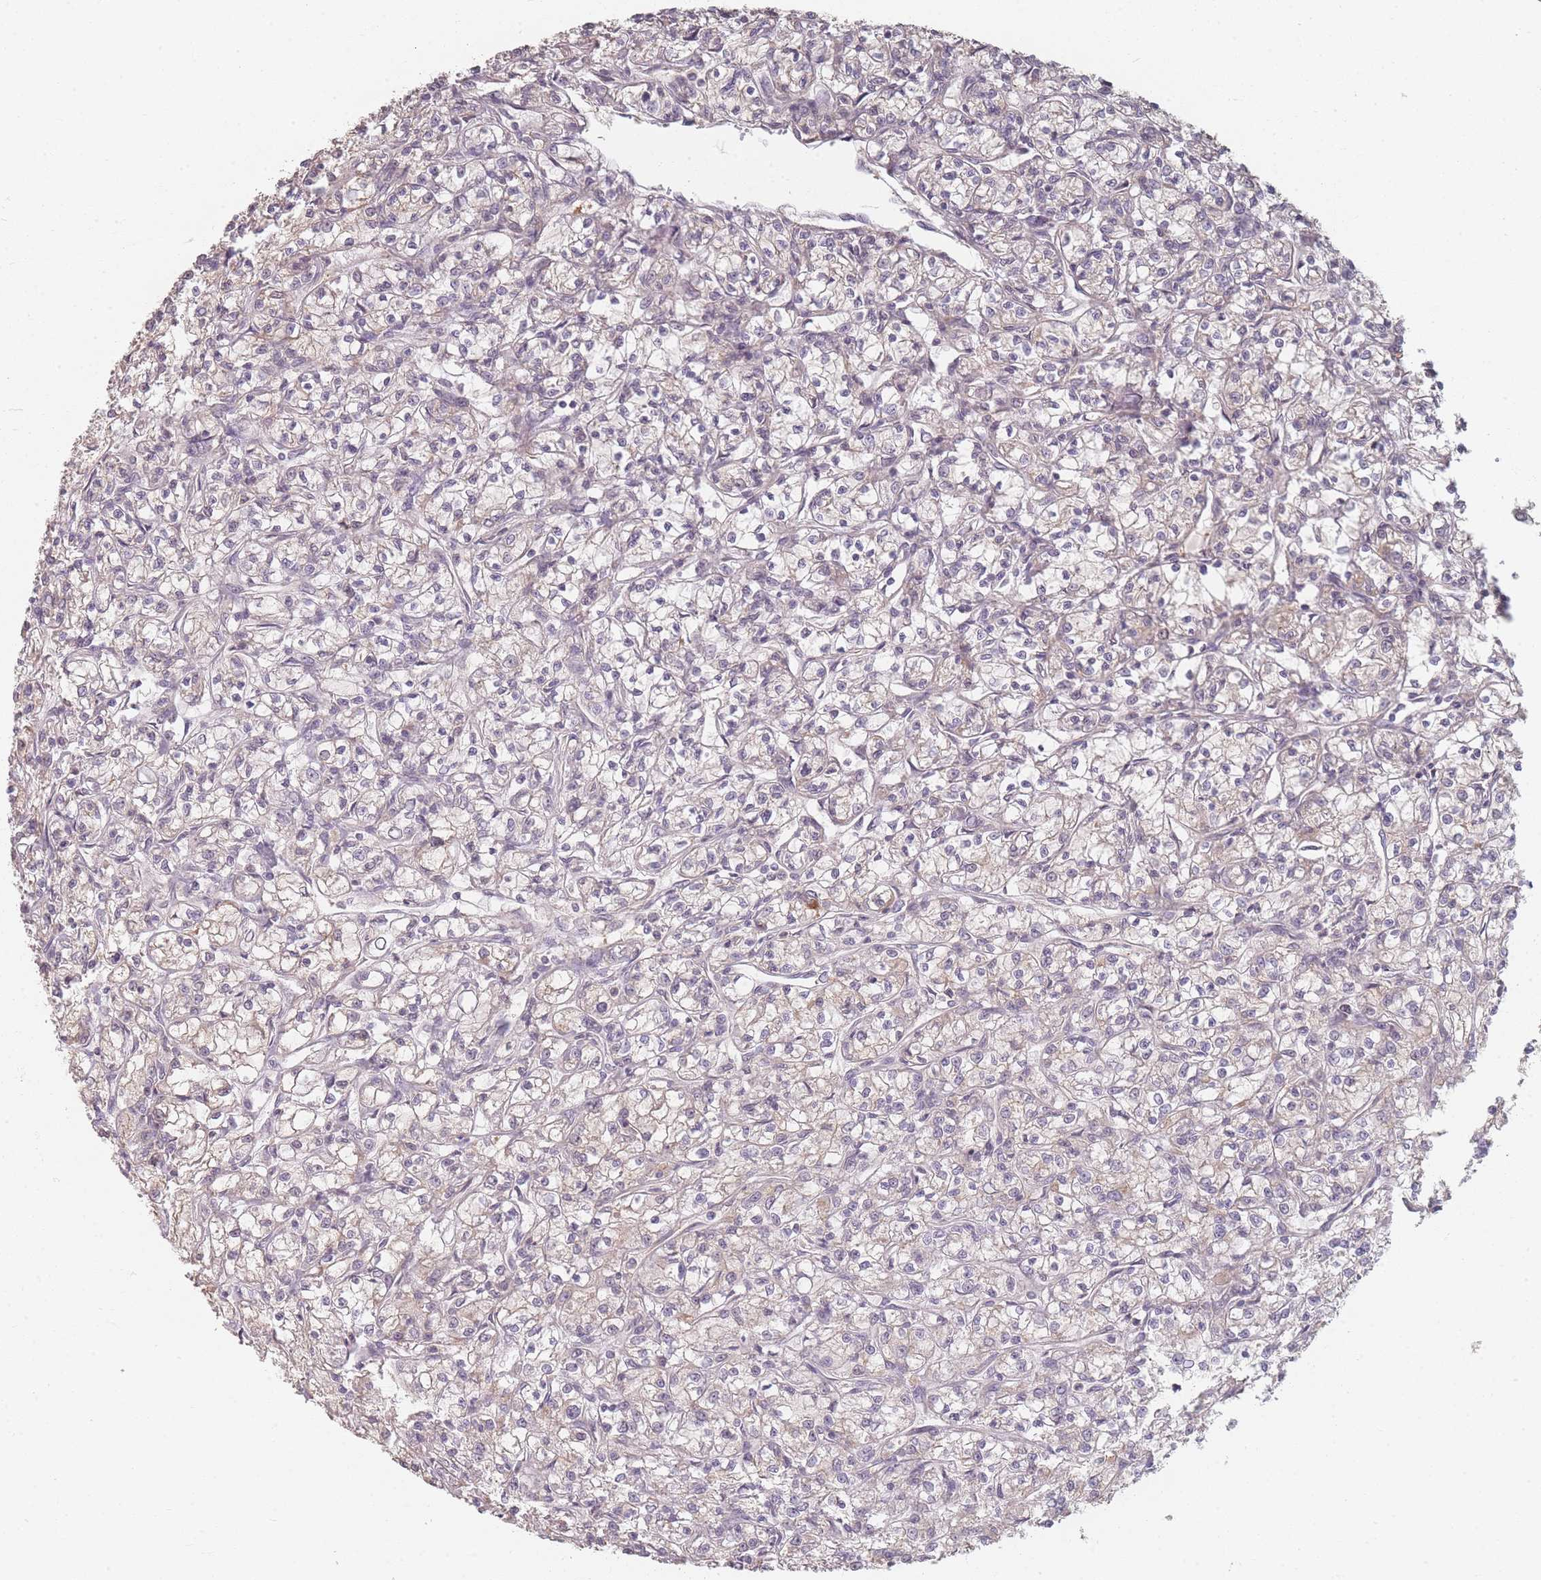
{"staining": {"intensity": "negative", "quantity": "none", "location": "none"}, "tissue": "renal cancer", "cell_type": "Tumor cells", "image_type": "cancer", "snomed": [{"axis": "morphology", "description": "Adenocarcinoma, NOS"}, {"axis": "topography", "description": "Kidney"}], "caption": "High power microscopy histopathology image of an immunohistochemistry histopathology image of adenocarcinoma (renal), revealing no significant positivity in tumor cells.", "gene": "RFTN1", "patient": {"sex": "female", "age": 59}}